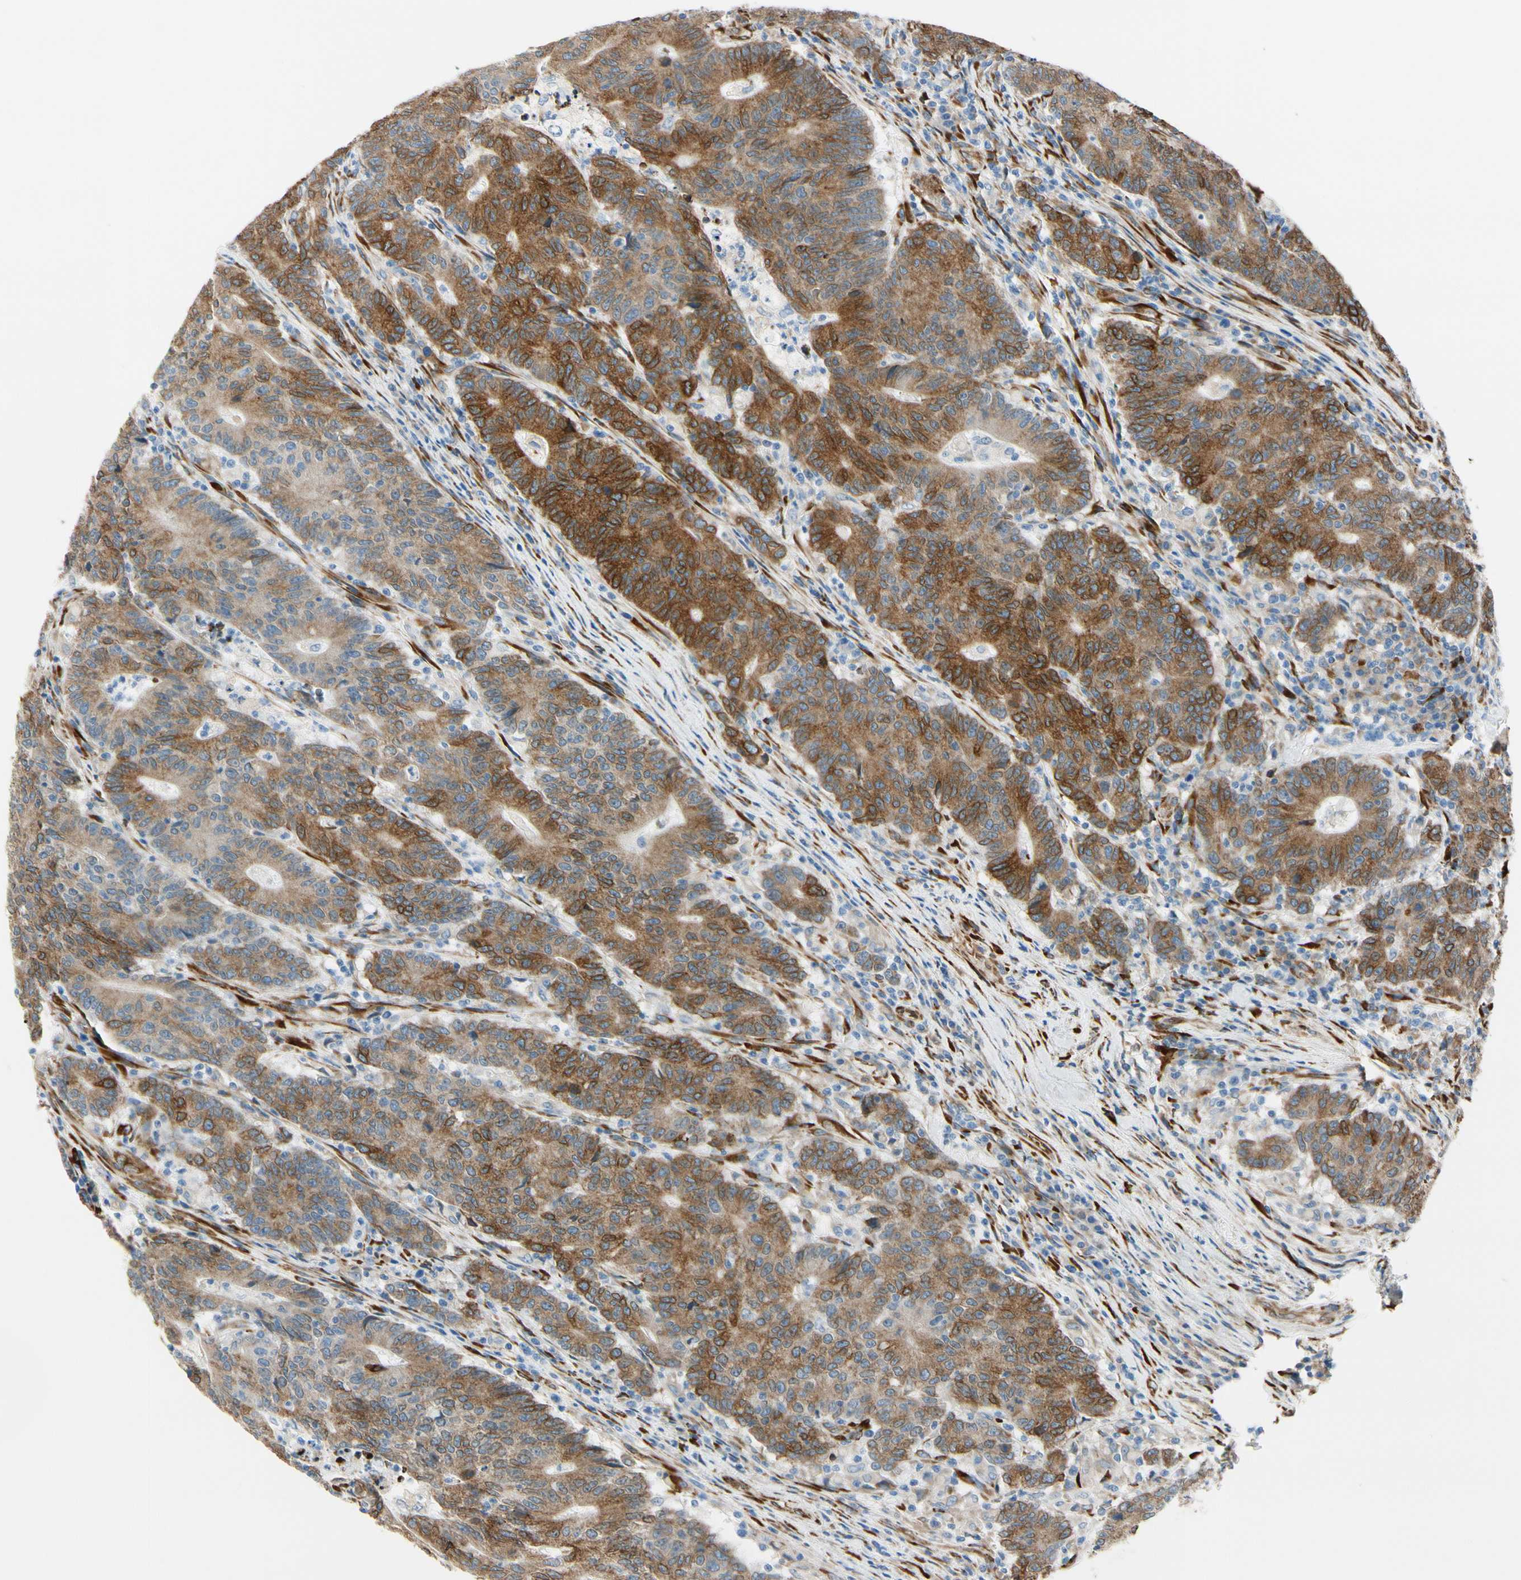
{"staining": {"intensity": "strong", "quantity": ">75%", "location": "cytoplasmic/membranous"}, "tissue": "colorectal cancer", "cell_type": "Tumor cells", "image_type": "cancer", "snomed": [{"axis": "morphology", "description": "Normal tissue, NOS"}, {"axis": "morphology", "description": "Adenocarcinoma, NOS"}, {"axis": "topography", "description": "Colon"}], "caption": "Protein analysis of colorectal cancer (adenocarcinoma) tissue demonstrates strong cytoplasmic/membranous expression in approximately >75% of tumor cells. Using DAB (3,3'-diaminobenzidine) (brown) and hematoxylin (blue) stains, captured at high magnification using brightfield microscopy.", "gene": "FKBP7", "patient": {"sex": "female", "age": 75}}